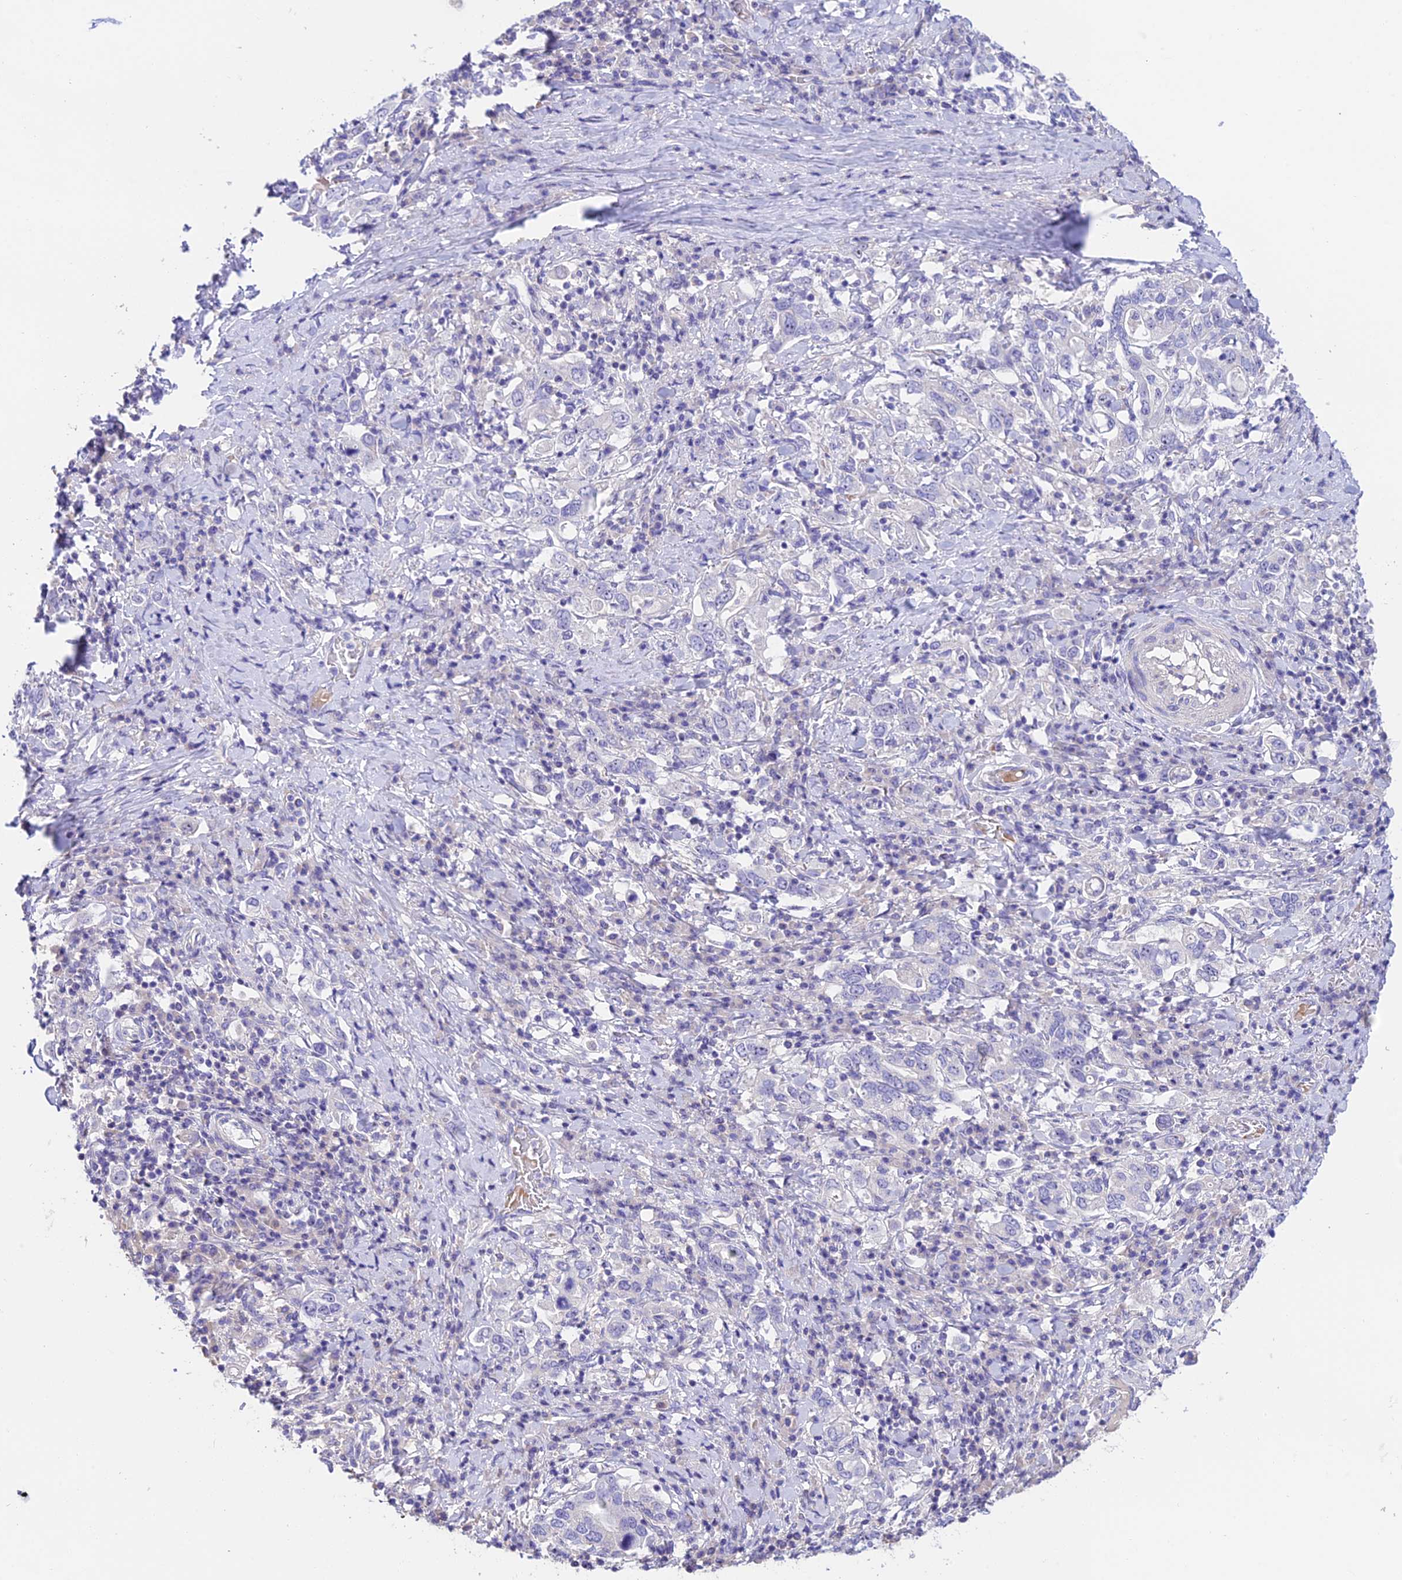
{"staining": {"intensity": "negative", "quantity": "none", "location": "none"}, "tissue": "stomach cancer", "cell_type": "Tumor cells", "image_type": "cancer", "snomed": [{"axis": "morphology", "description": "Adenocarcinoma, NOS"}, {"axis": "topography", "description": "Stomach, upper"}, {"axis": "topography", "description": "Stomach"}], "caption": "This is a photomicrograph of immunohistochemistry (IHC) staining of stomach adenocarcinoma, which shows no positivity in tumor cells.", "gene": "DUSP29", "patient": {"sex": "male", "age": 62}}